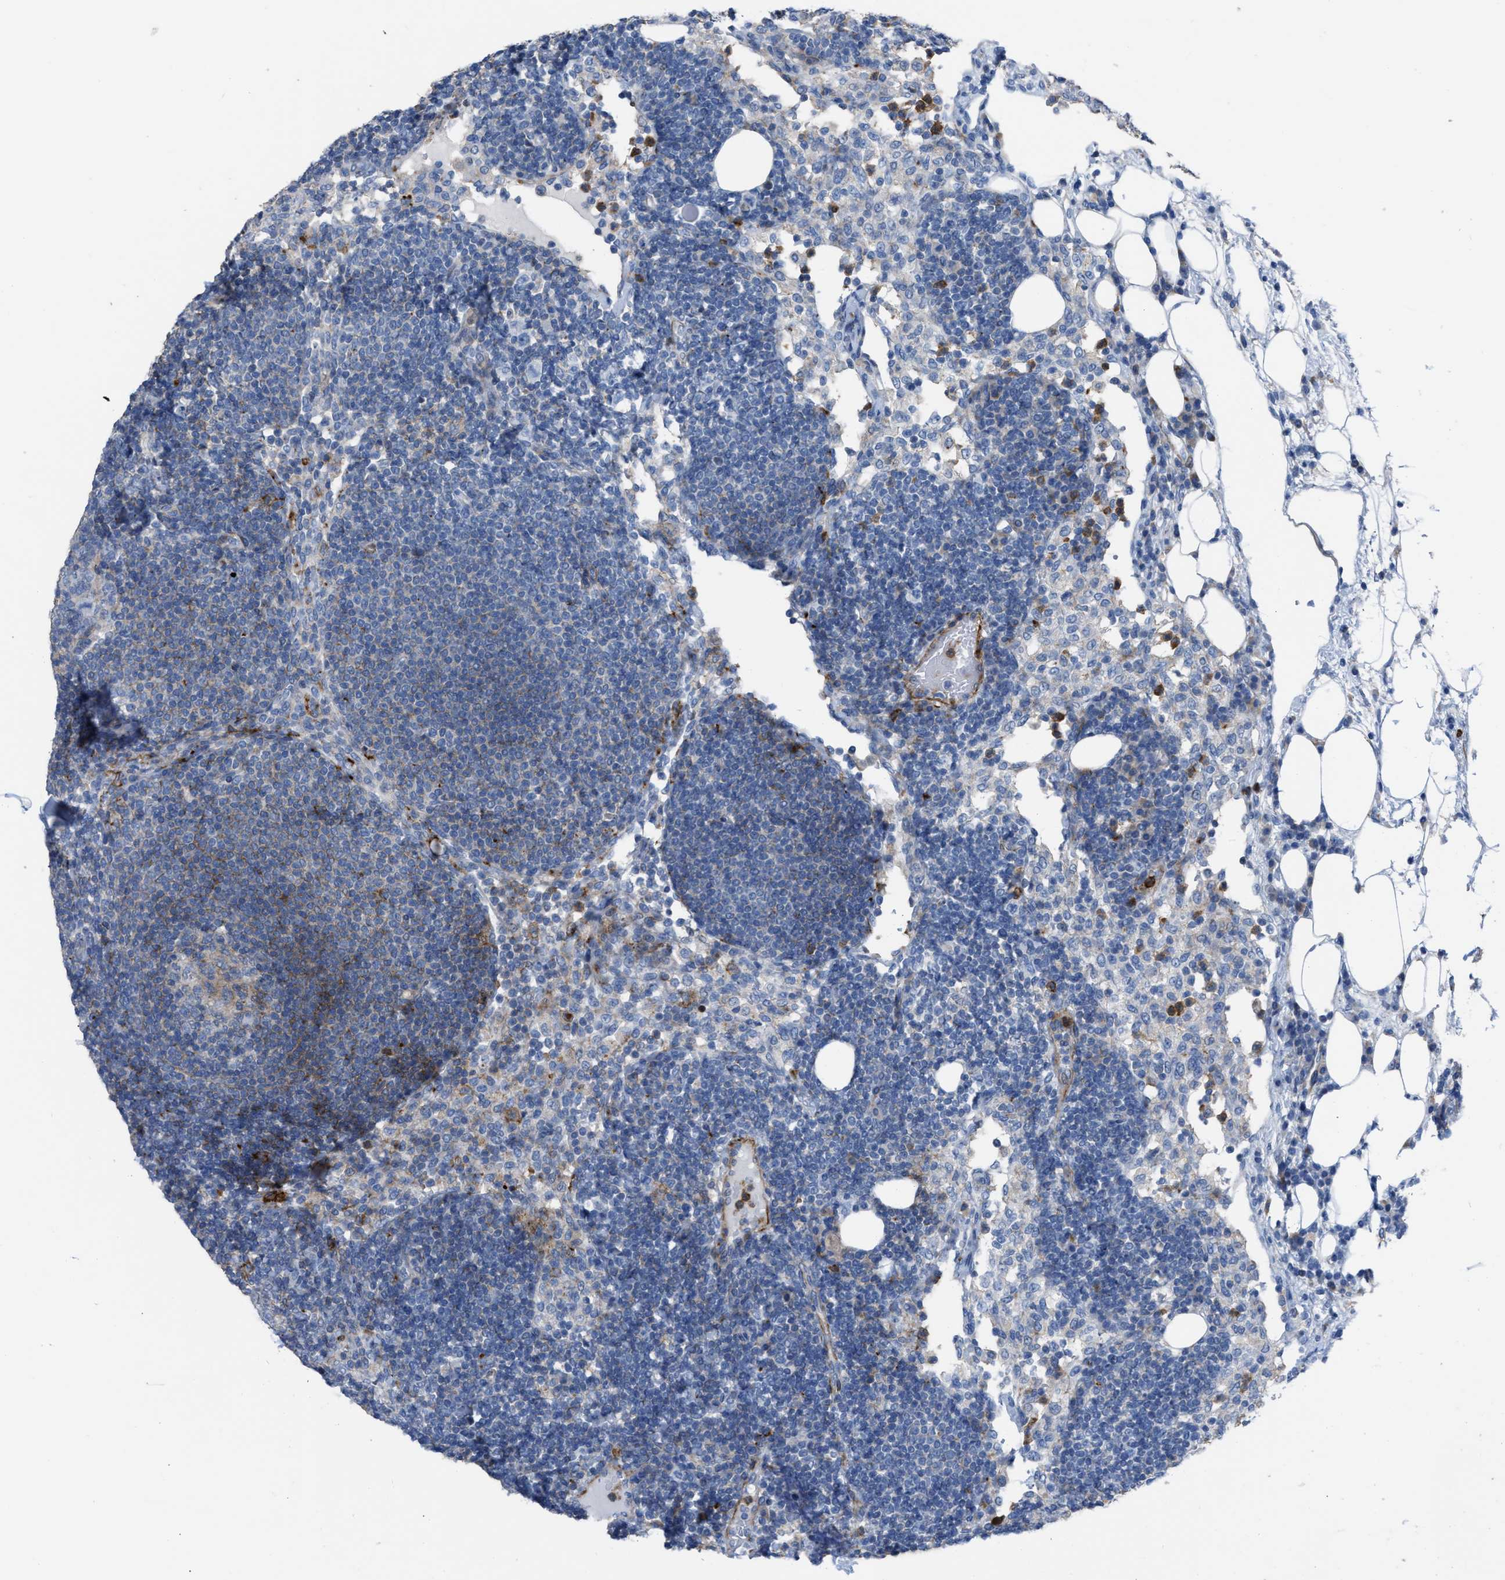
{"staining": {"intensity": "weak", "quantity": "<25%", "location": "cytoplasmic/membranous"}, "tissue": "lymph node", "cell_type": "Germinal center cells", "image_type": "normal", "snomed": [{"axis": "morphology", "description": "Normal tissue, NOS"}, {"axis": "morphology", "description": "Carcinoid, malignant, NOS"}, {"axis": "topography", "description": "Lymph node"}], "caption": "Immunohistochemical staining of unremarkable lymph node demonstrates no significant positivity in germinal center cells.", "gene": "PRMT2", "patient": {"sex": "male", "age": 47}}